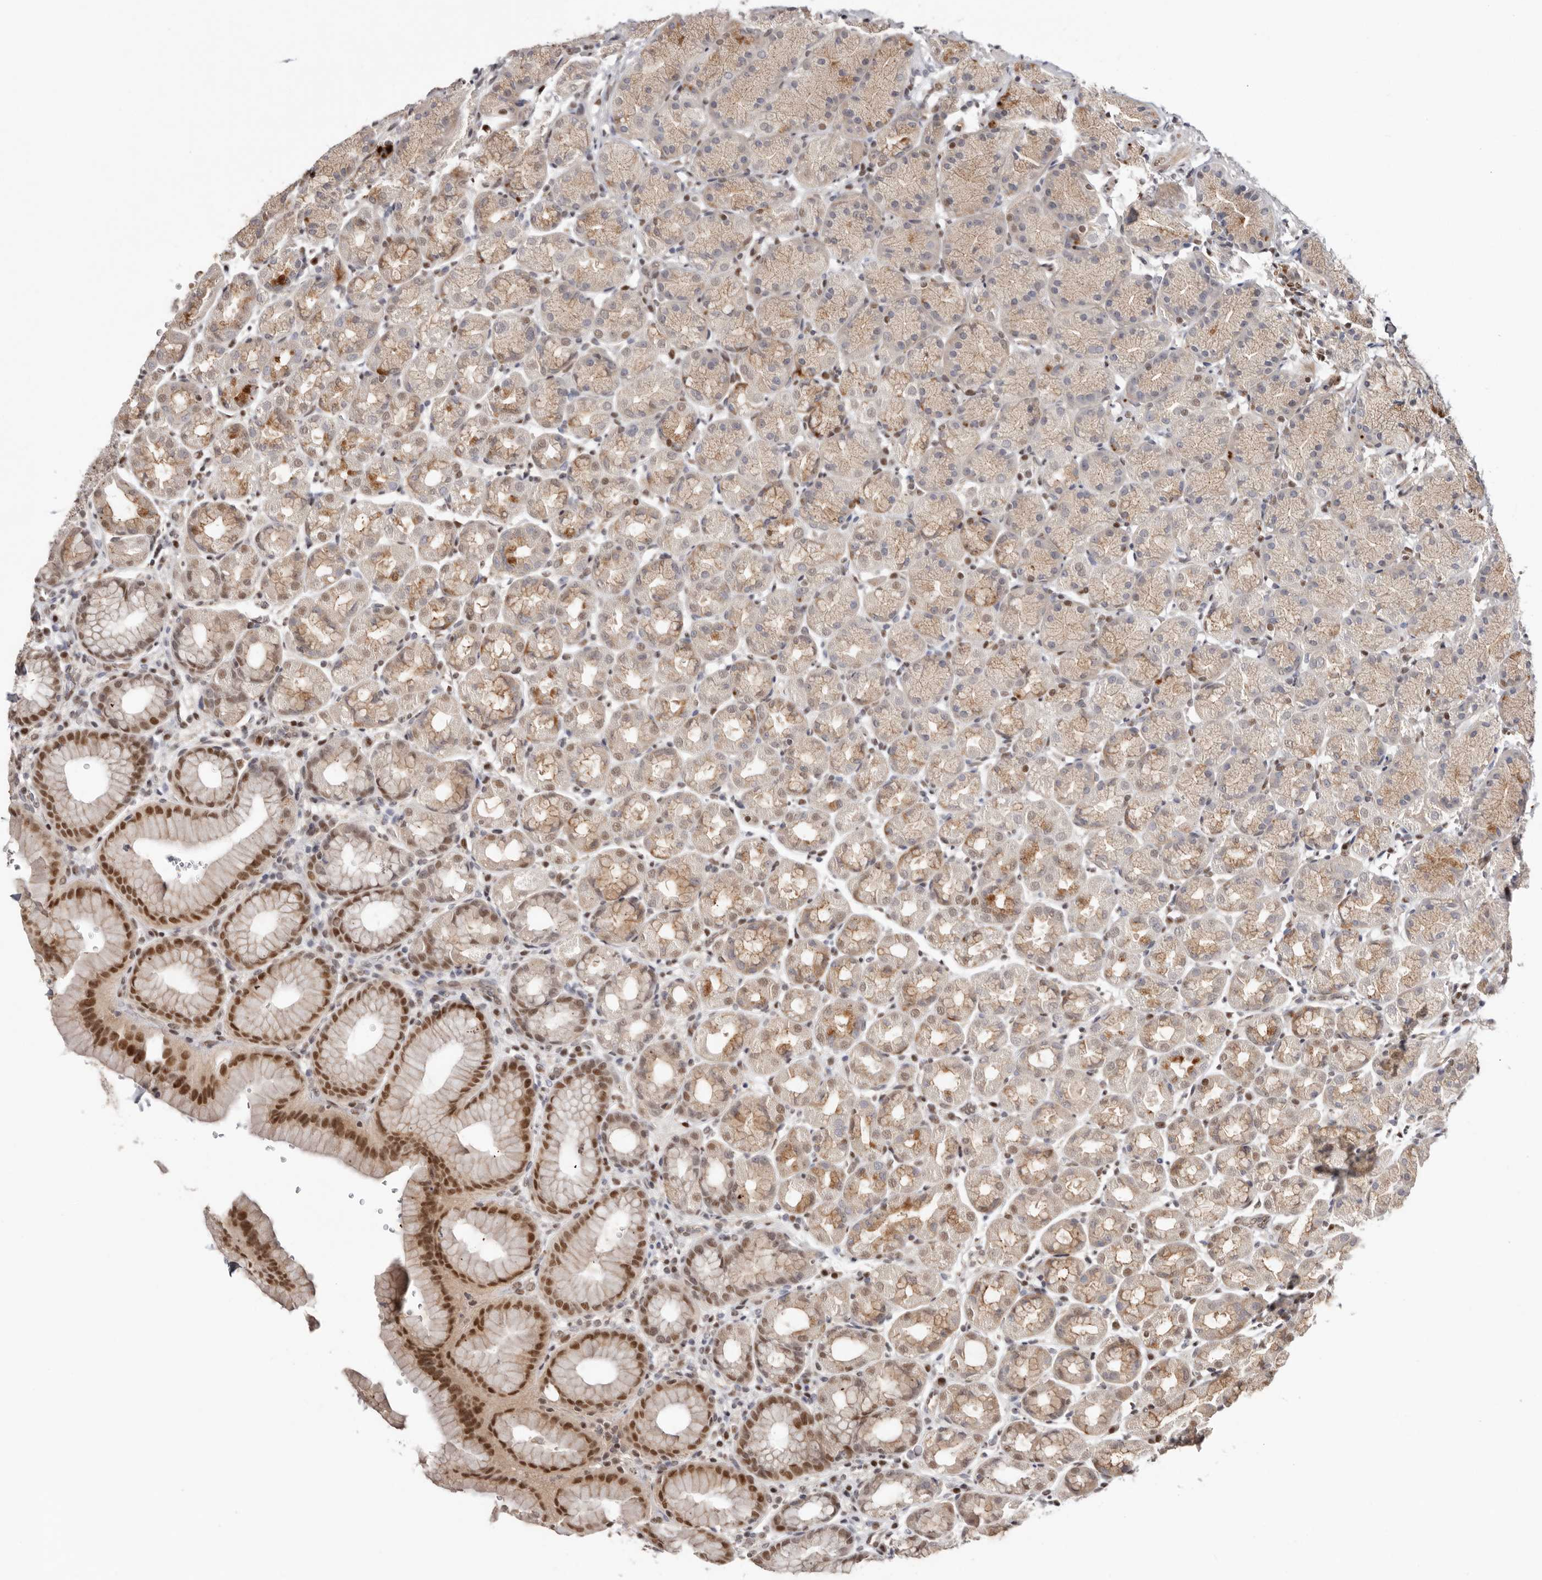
{"staining": {"intensity": "moderate", "quantity": "25%-75%", "location": "nuclear"}, "tissue": "stomach", "cell_type": "Glandular cells", "image_type": "normal", "snomed": [{"axis": "morphology", "description": "Normal tissue, NOS"}, {"axis": "topography", "description": "Stomach"}], "caption": "Brown immunohistochemical staining in benign stomach demonstrates moderate nuclear staining in approximately 25%-75% of glandular cells.", "gene": "SMAD7", "patient": {"sex": "male", "age": 42}}